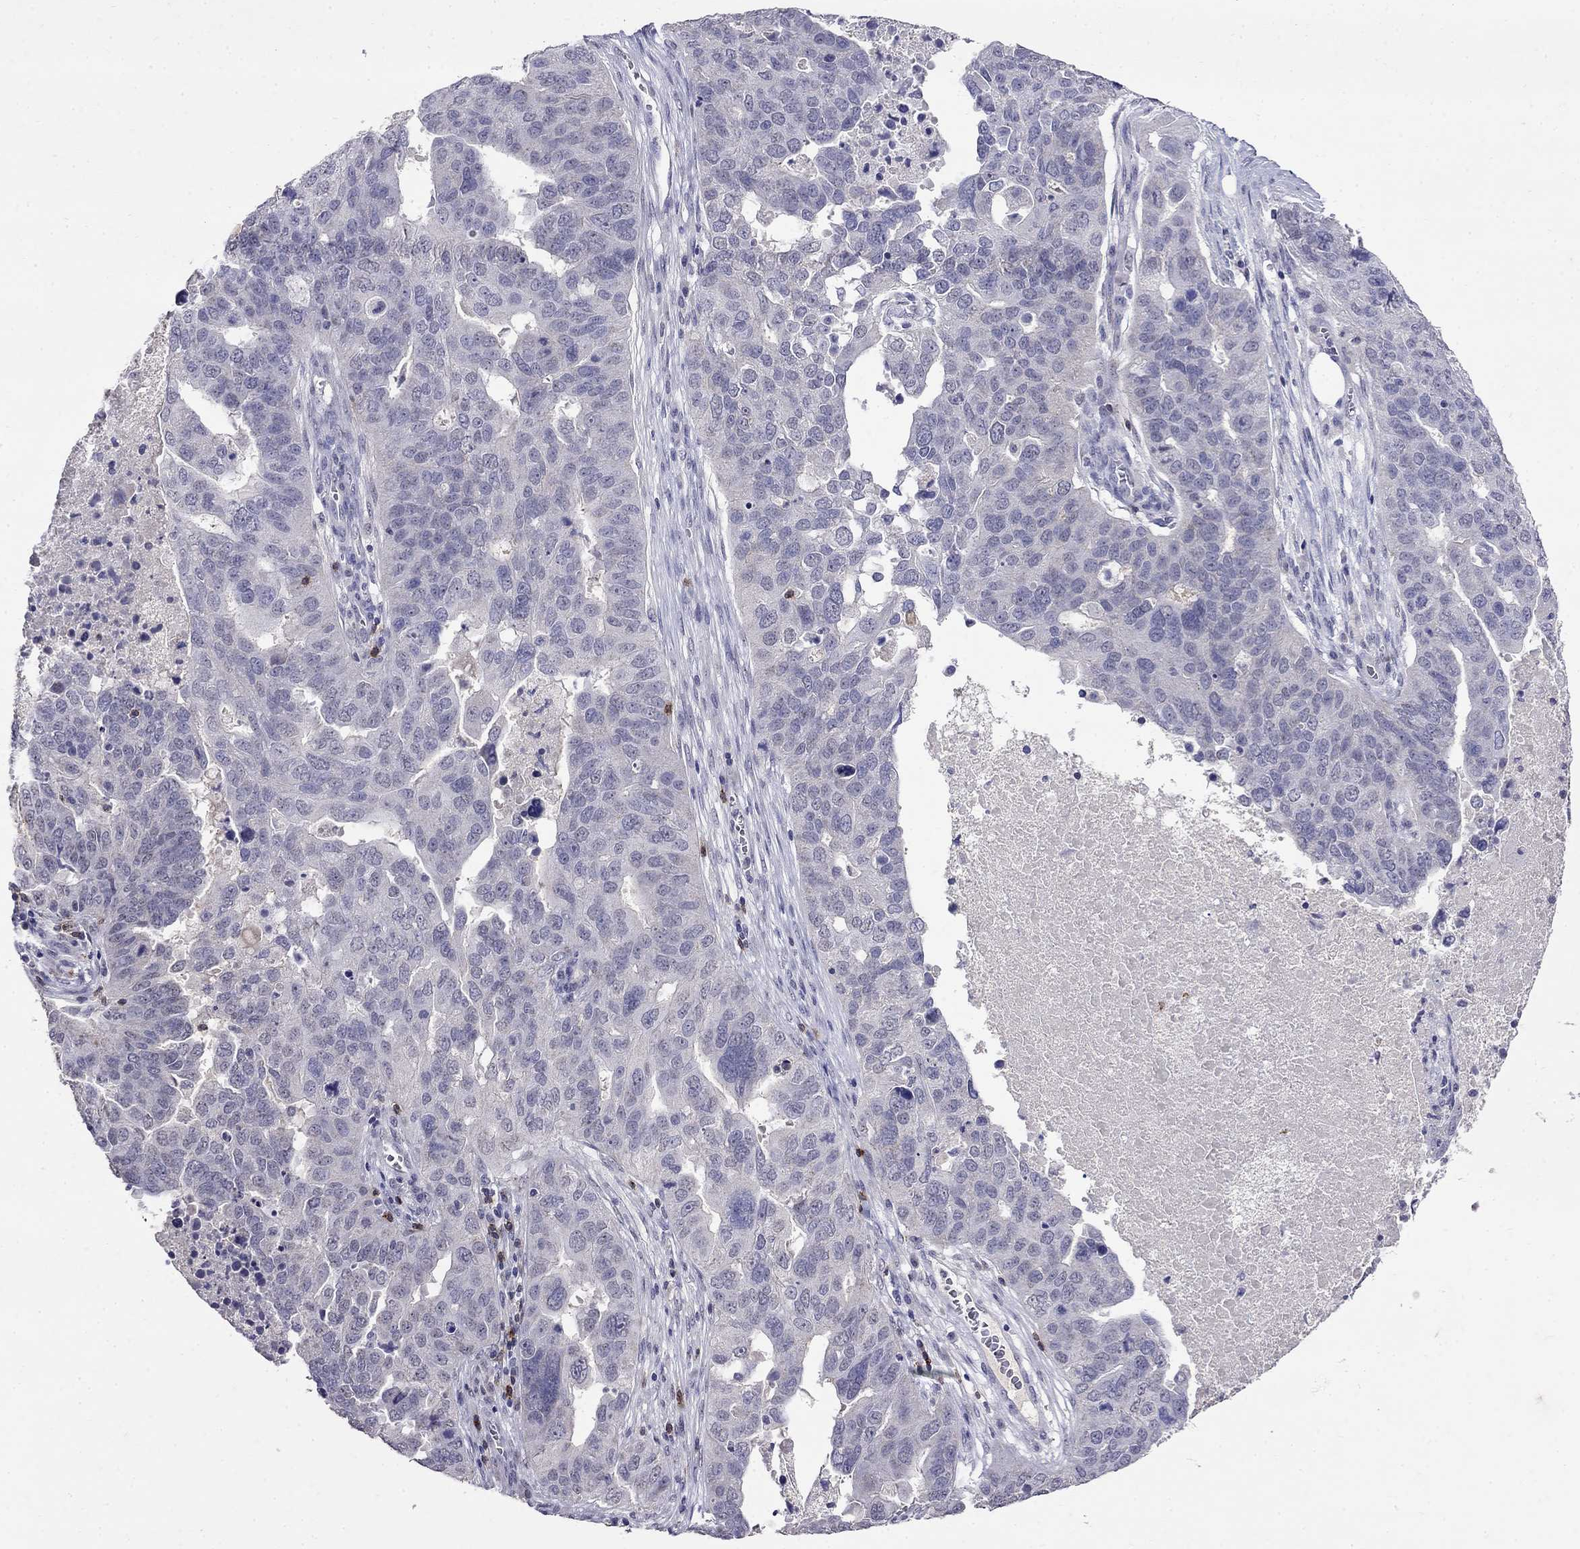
{"staining": {"intensity": "negative", "quantity": "none", "location": "none"}, "tissue": "ovarian cancer", "cell_type": "Tumor cells", "image_type": "cancer", "snomed": [{"axis": "morphology", "description": "Carcinoma, endometroid"}, {"axis": "topography", "description": "Soft tissue"}, {"axis": "topography", "description": "Ovary"}], "caption": "Human ovarian cancer (endometroid carcinoma) stained for a protein using IHC demonstrates no staining in tumor cells.", "gene": "CD8B", "patient": {"sex": "female", "age": 52}}